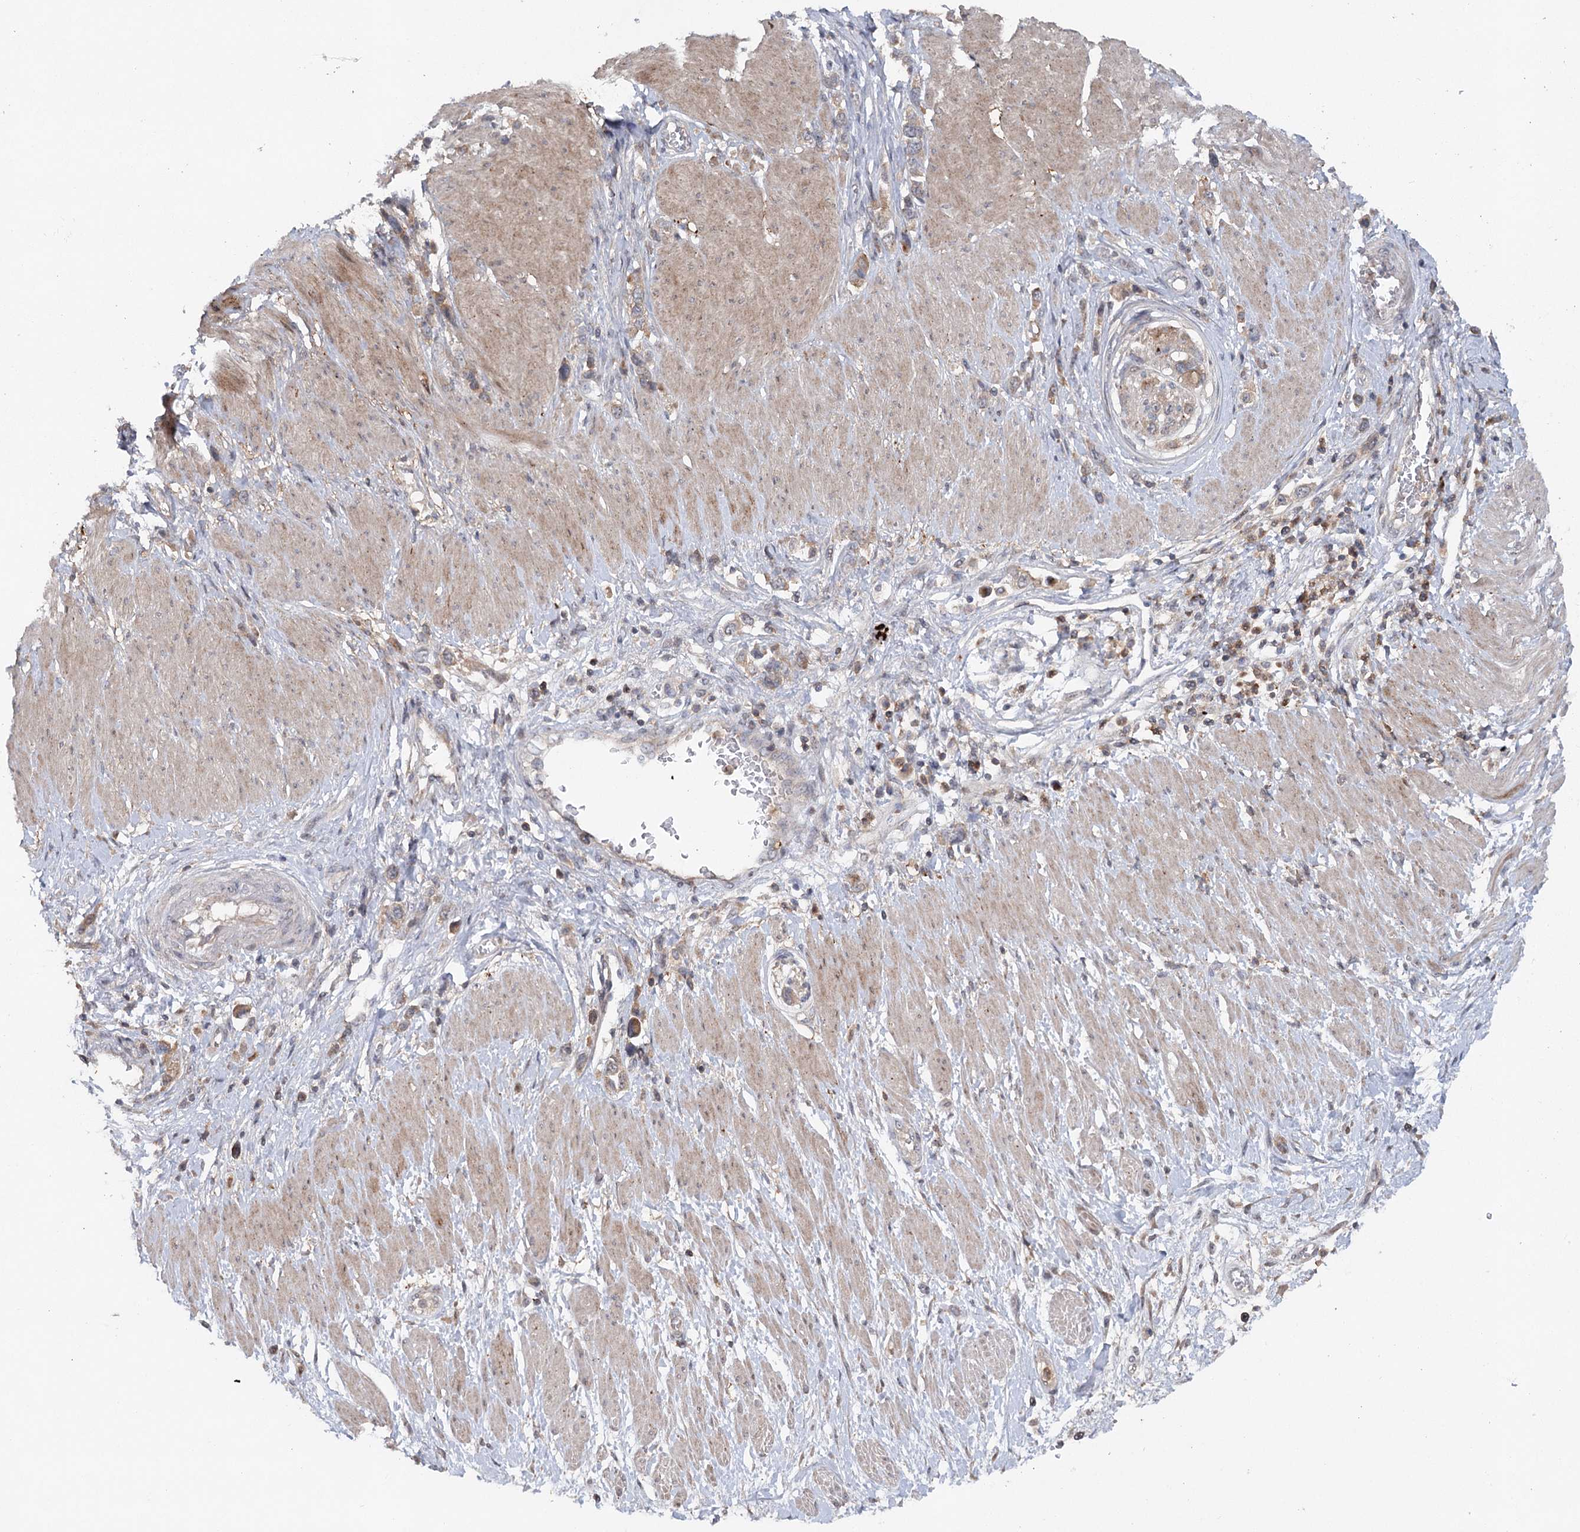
{"staining": {"intensity": "moderate", "quantity": ">75%", "location": "cytoplasmic/membranous"}, "tissue": "stomach cancer", "cell_type": "Tumor cells", "image_type": "cancer", "snomed": [{"axis": "morphology", "description": "Normal tissue, NOS"}, {"axis": "morphology", "description": "Adenocarcinoma, NOS"}, {"axis": "topography", "description": "Stomach, upper"}, {"axis": "topography", "description": "Stomach"}], "caption": "Human stomach adenocarcinoma stained with a brown dye displays moderate cytoplasmic/membranous positive staining in approximately >75% of tumor cells.", "gene": "MAP3K13", "patient": {"sex": "female", "age": 65}}